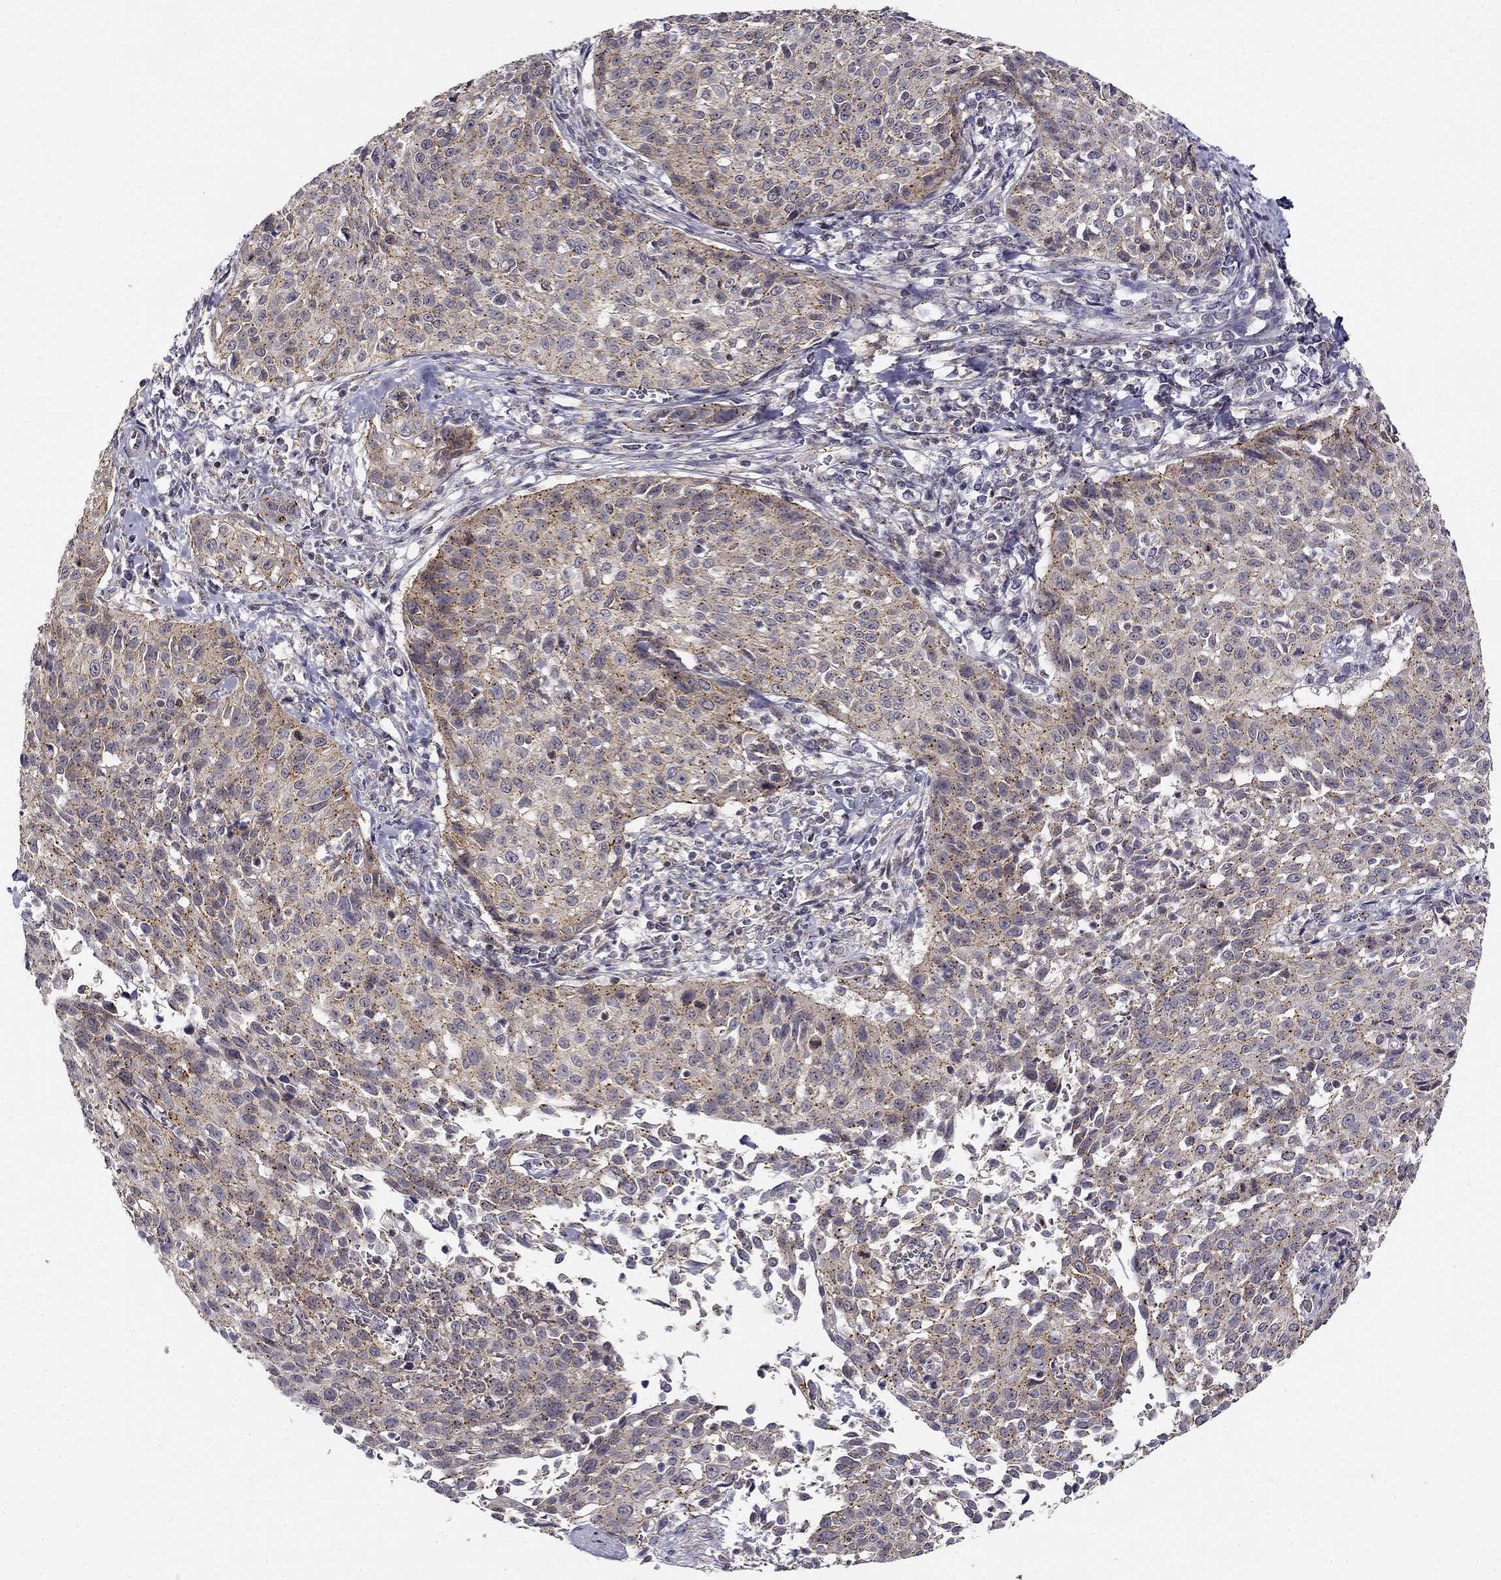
{"staining": {"intensity": "weak", "quantity": "<25%", "location": "cytoplasmic/membranous"}, "tissue": "cervical cancer", "cell_type": "Tumor cells", "image_type": "cancer", "snomed": [{"axis": "morphology", "description": "Squamous cell carcinoma, NOS"}, {"axis": "topography", "description": "Cervix"}], "caption": "Immunohistochemical staining of human cervical cancer exhibits no significant expression in tumor cells.", "gene": "CNR1", "patient": {"sex": "female", "age": 26}}